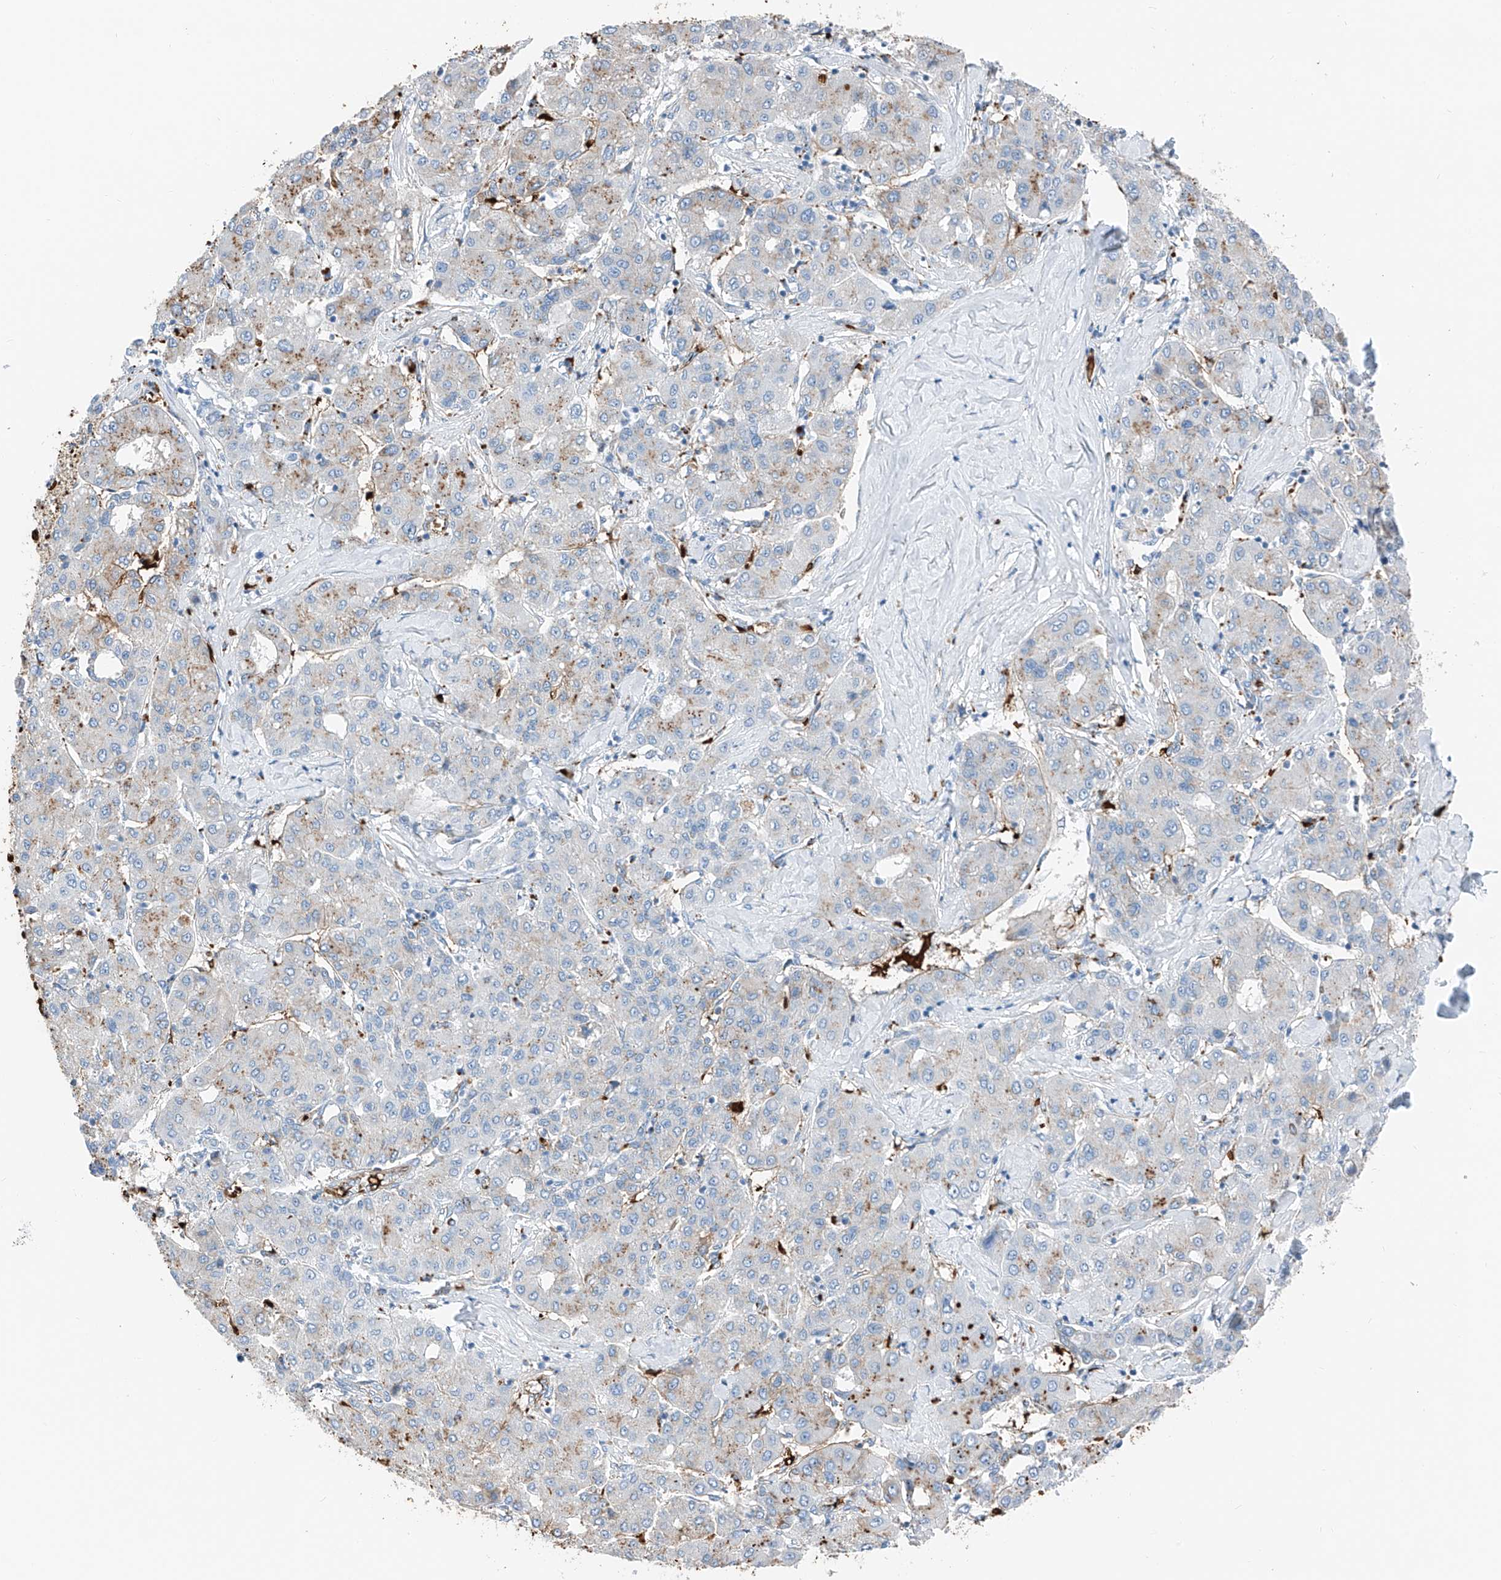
{"staining": {"intensity": "negative", "quantity": "none", "location": "none"}, "tissue": "liver cancer", "cell_type": "Tumor cells", "image_type": "cancer", "snomed": [{"axis": "morphology", "description": "Carcinoma, Hepatocellular, NOS"}, {"axis": "topography", "description": "Liver"}], "caption": "DAB immunohistochemical staining of human liver hepatocellular carcinoma demonstrates no significant staining in tumor cells.", "gene": "PRSS23", "patient": {"sex": "male", "age": 65}}